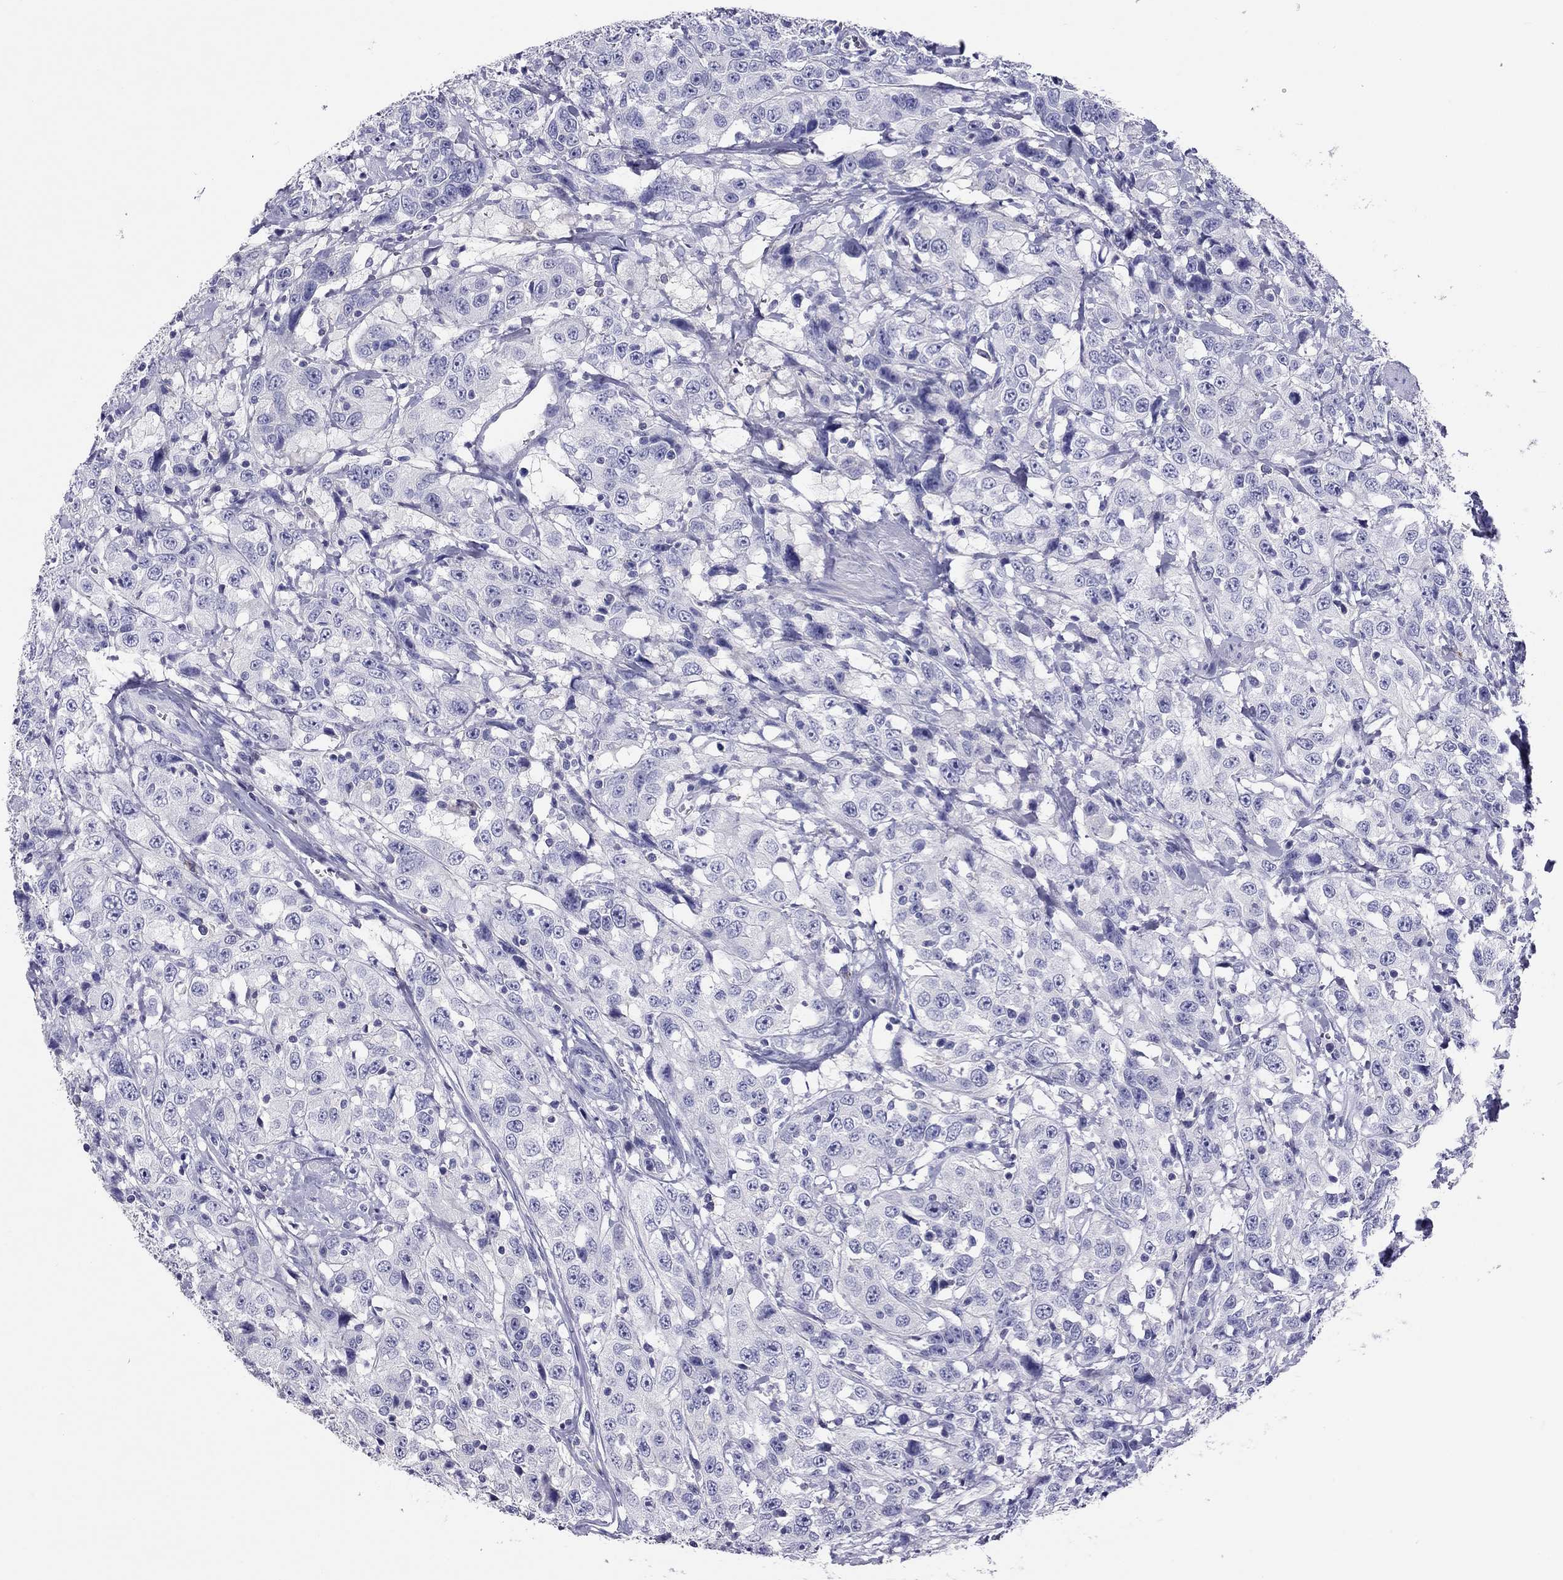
{"staining": {"intensity": "negative", "quantity": "none", "location": "none"}, "tissue": "urothelial cancer", "cell_type": "Tumor cells", "image_type": "cancer", "snomed": [{"axis": "morphology", "description": "Urothelial carcinoma, NOS"}, {"axis": "morphology", "description": "Urothelial carcinoma, High grade"}, {"axis": "topography", "description": "Urinary bladder"}], "caption": "An immunohistochemistry (IHC) micrograph of transitional cell carcinoma is shown. There is no staining in tumor cells of transitional cell carcinoma. Brightfield microscopy of IHC stained with DAB (3,3'-diaminobenzidine) (brown) and hematoxylin (blue), captured at high magnification.", "gene": "CALHM1", "patient": {"sex": "female", "age": 73}}